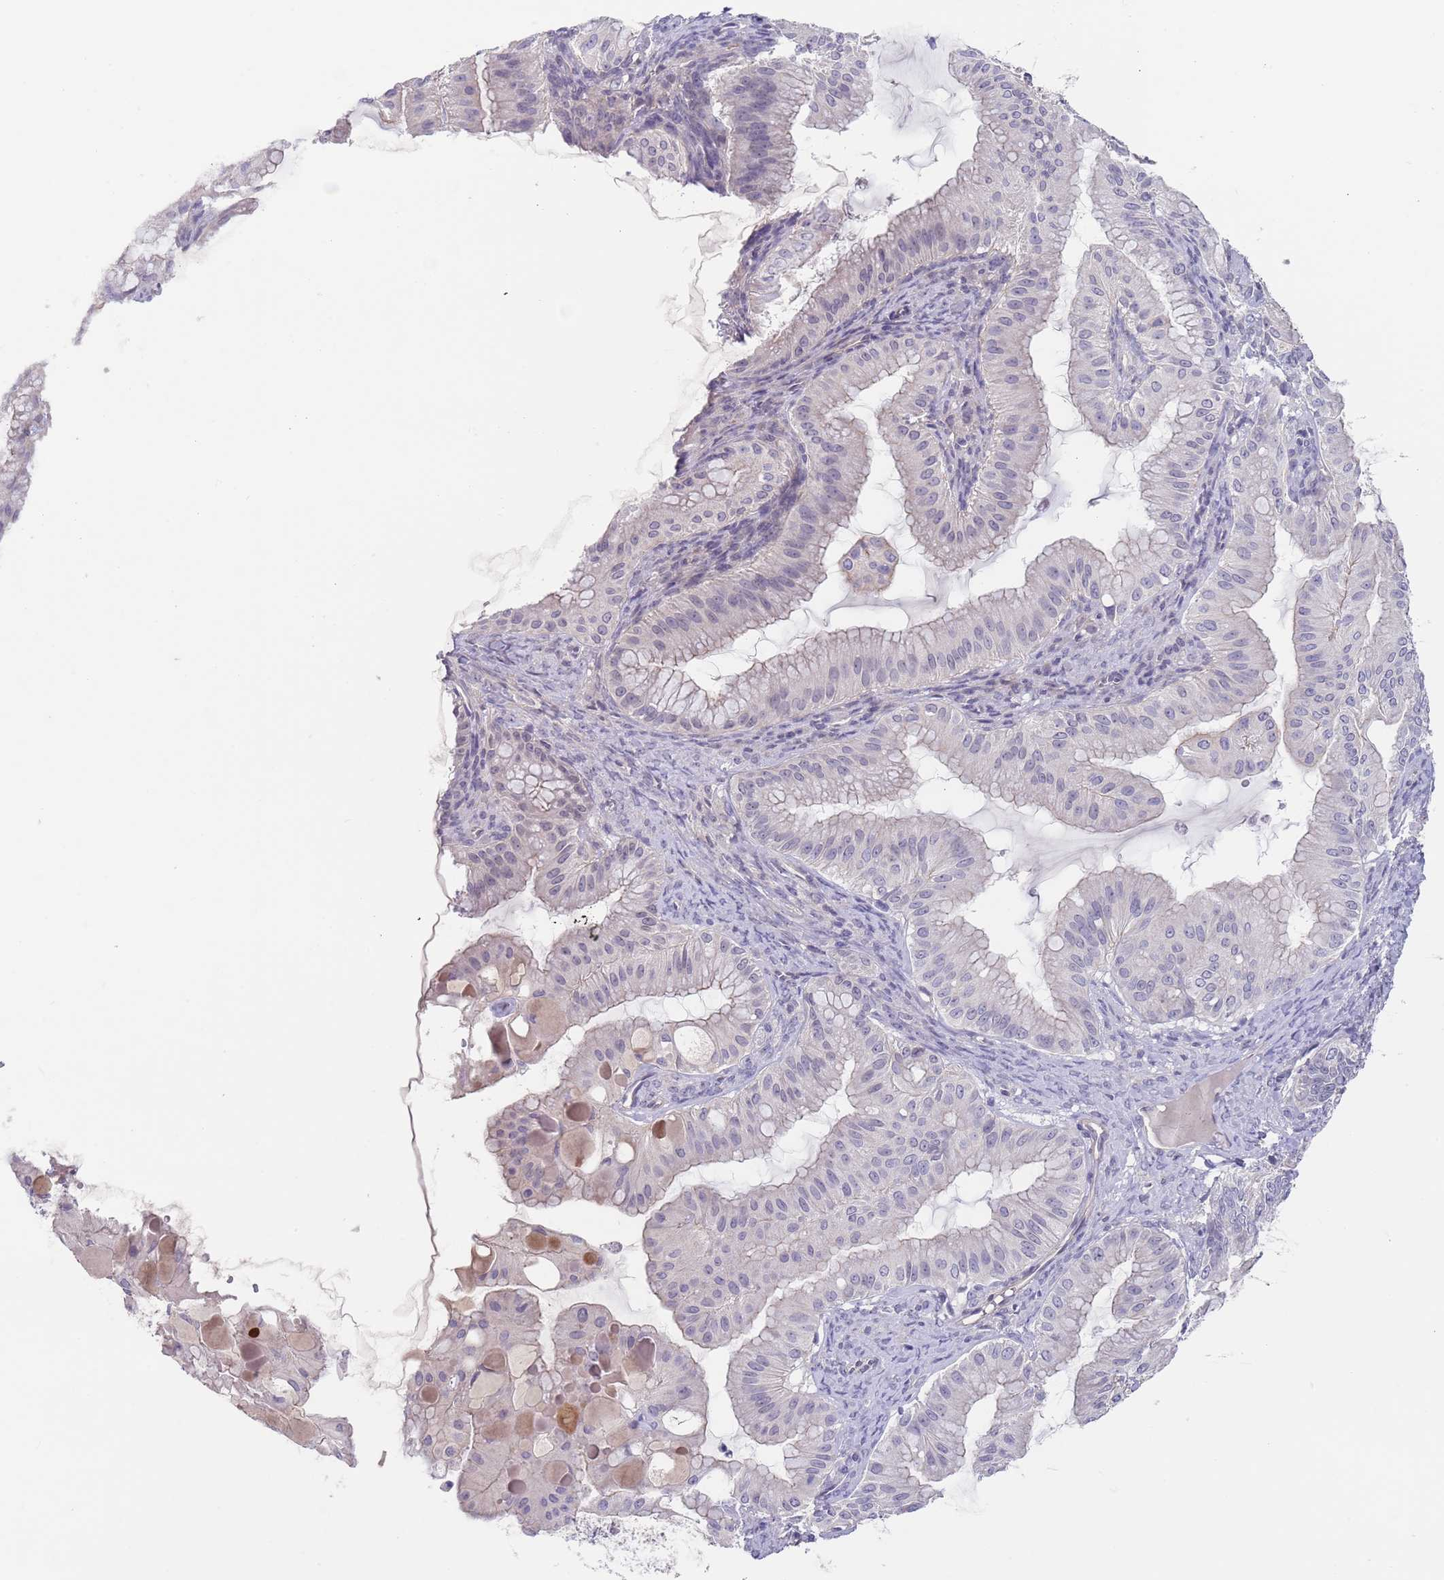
{"staining": {"intensity": "negative", "quantity": "none", "location": "none"}, "tissue": "ovarian cancer", "cell_type": "Tumor cells", "image_type": "cancer", "snomed": [{"axis": "morphology", "description": "Cystadenocarcinoma, mucinous, NOS"}, {"axis": "topography", "description": "Ovary"}], "caption": "High magnification brightfield microscopy of ovarian cancer stained with DAB (3,3'-diaminobenzidine) (brown) and counterstained with hematoxylin (blue): tumor cells show no significant expression.", "gene": "RNF169", "patient": {"sex": "female", "age": 61}}